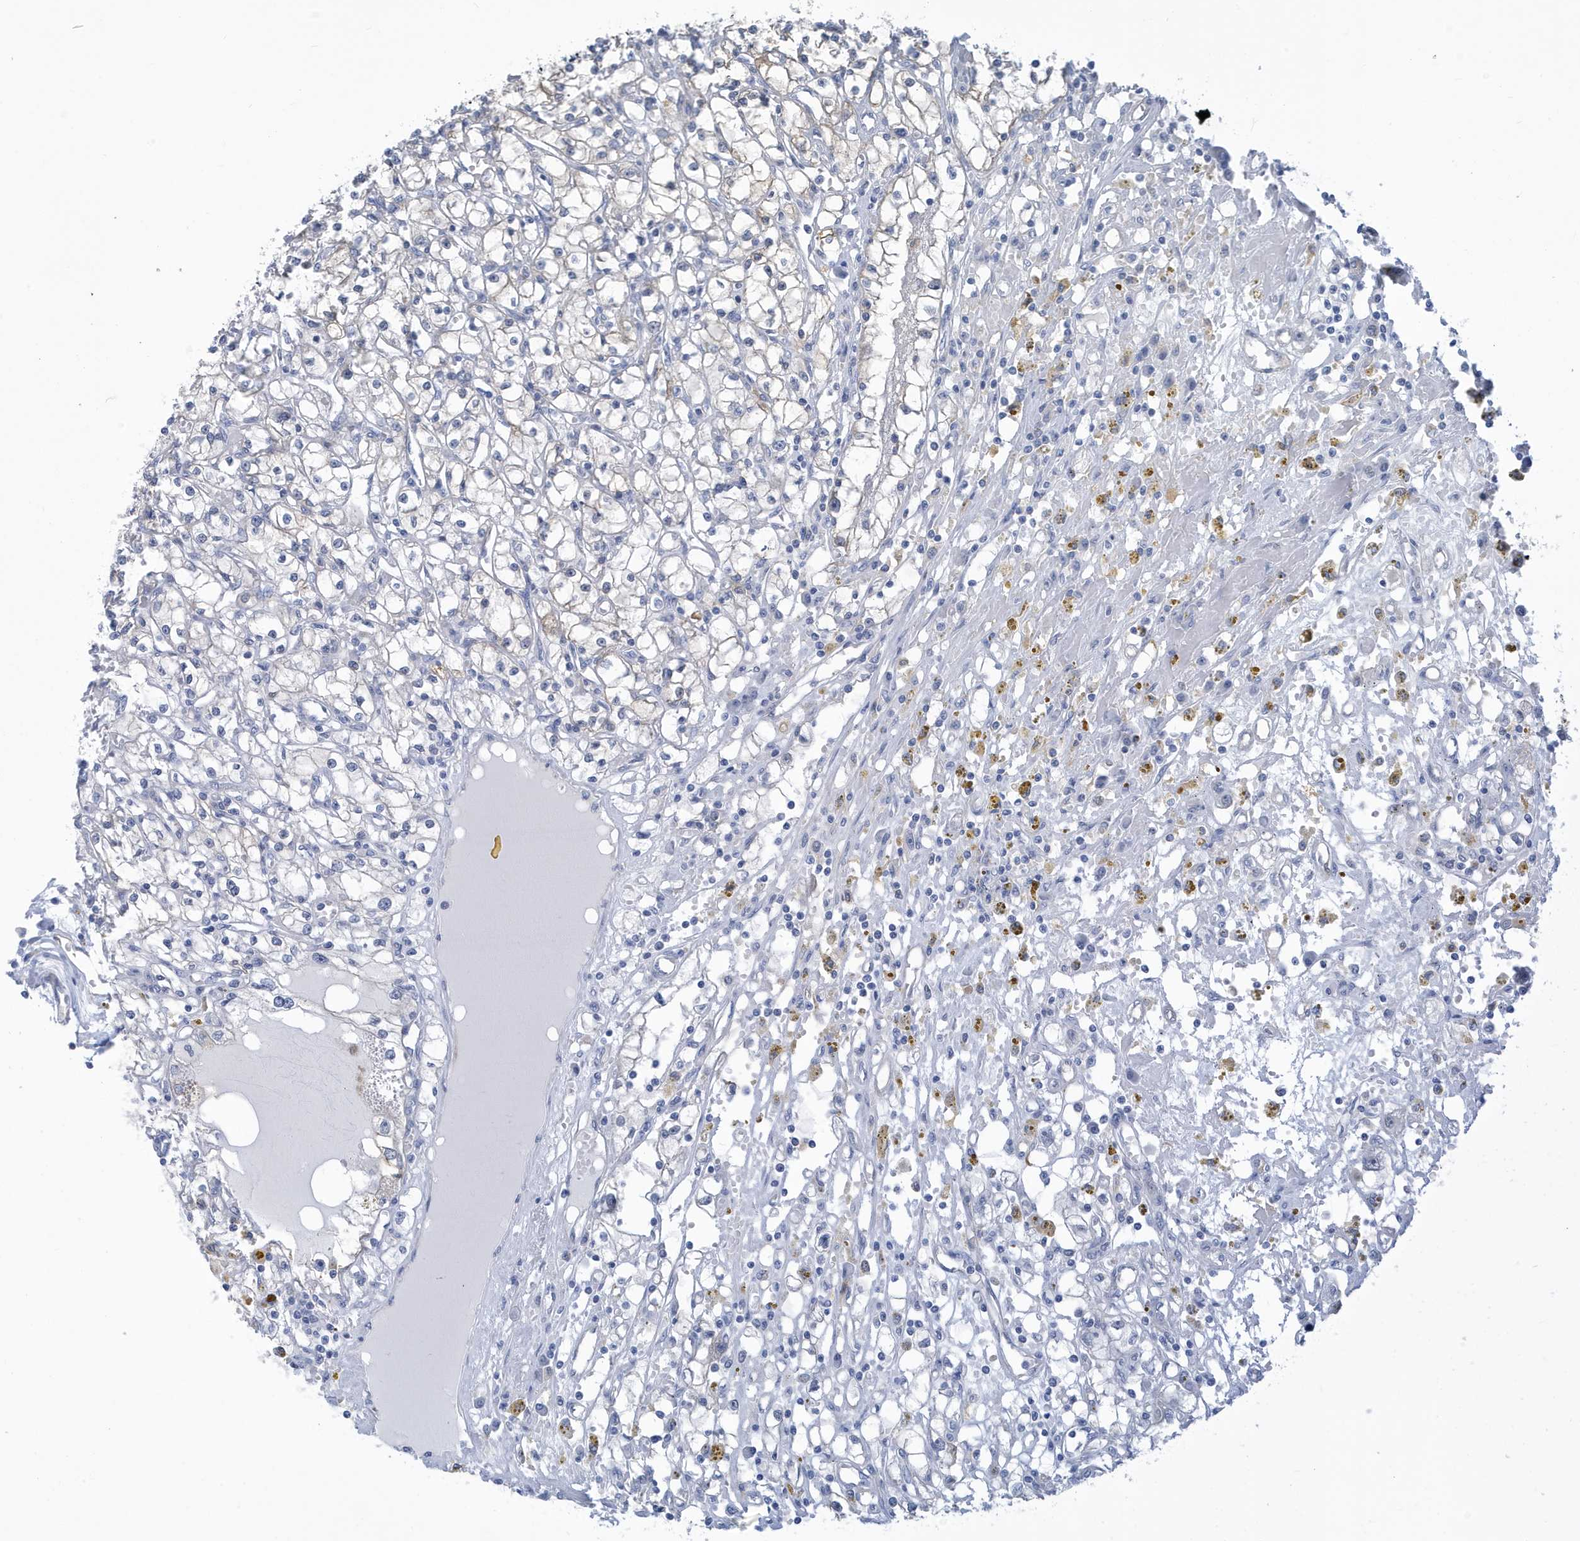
{"staining": {"intensity": "negative", "quantity": "none", "location": "none"}, "tissue": "renal cancer", "cell_type": "Tumor cells", "image_type": "cancer", "snomed": [{"axis": "morphology", "description": "Adenocarcinoma, NOS"}, {"axis": "topography", "description": "Kidney"}], "caption": "High magnification brightfield microscopy of renal cancer stained with DAB (3,3'-diaminobenzidine) (brown) and counterstained with hematoxylin (blue): tumor cells show no significant positivity.", "gene": "VTA1", "patient": {"sex": "male", "age": 56}}